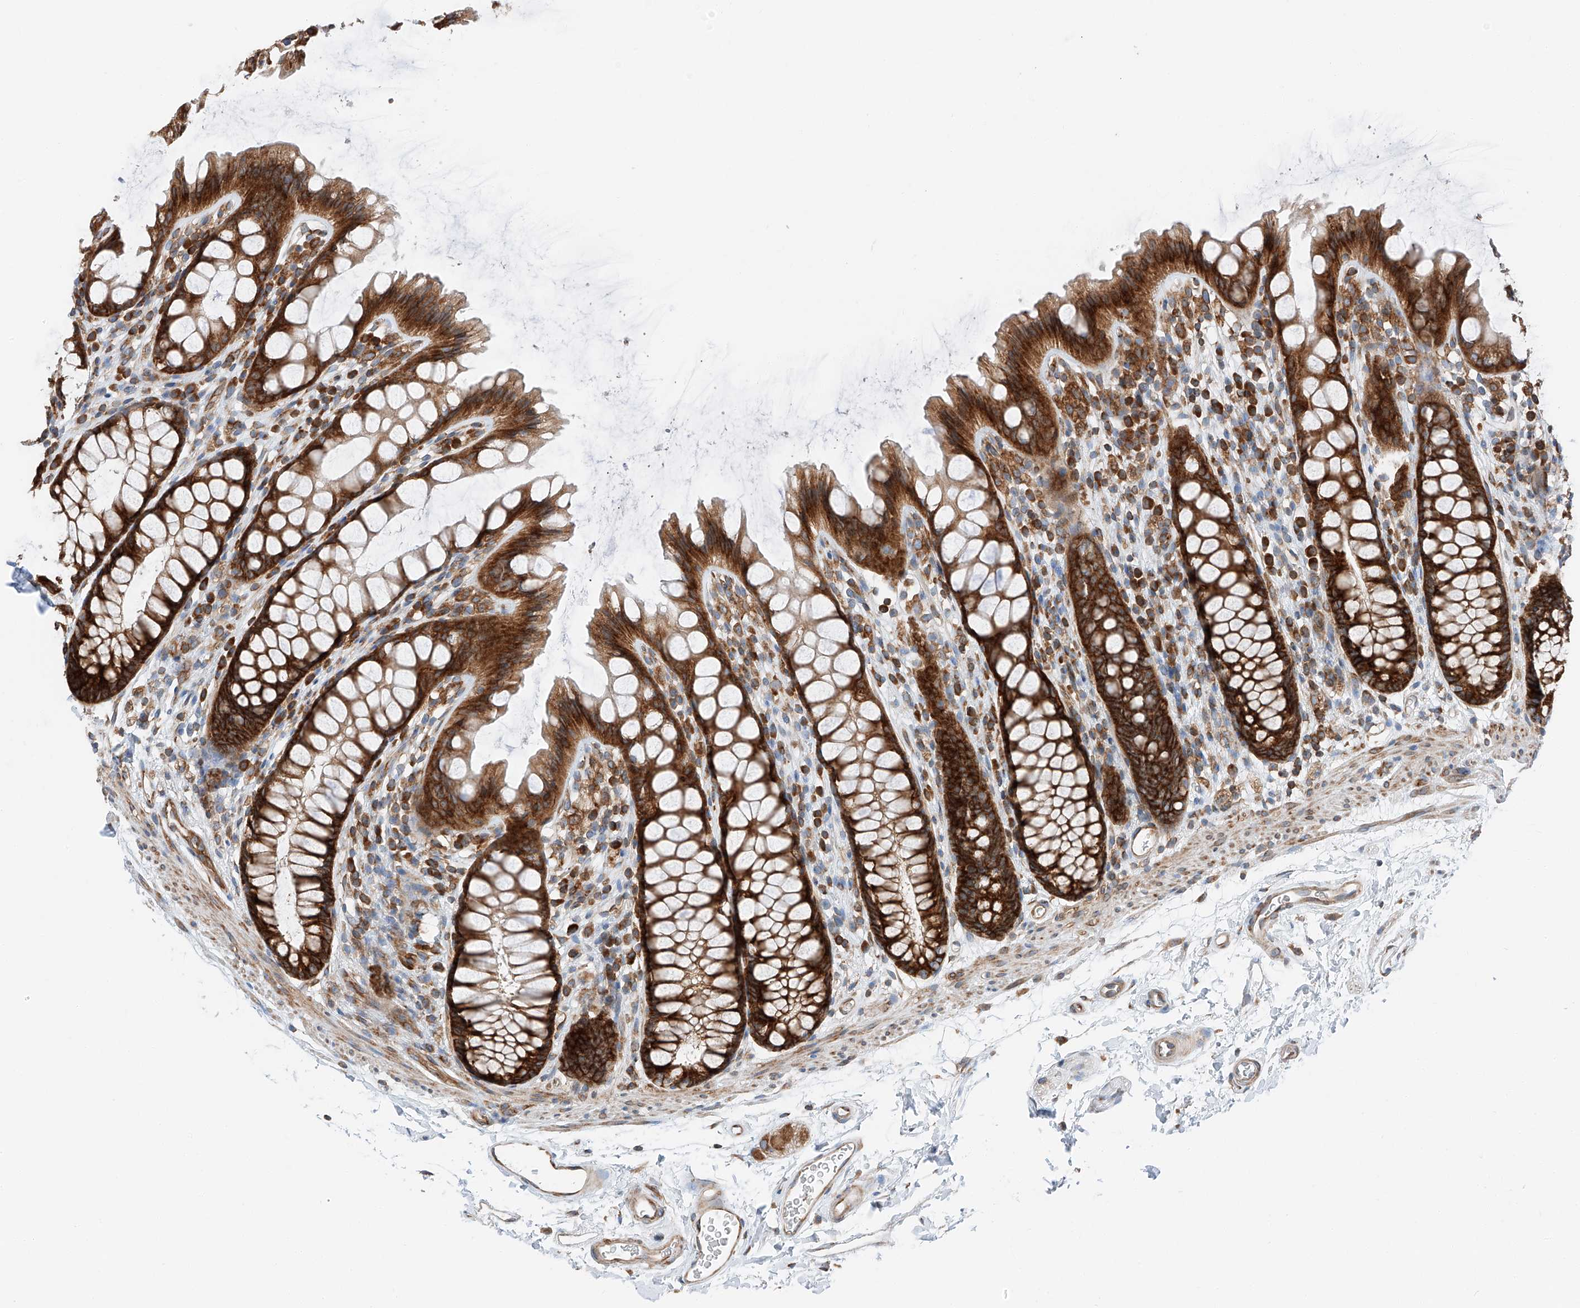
{"staining": {"intensity": "strong", "quantity": ">75%", "location": "cytoplasmic/membranous"}, "tissue": "rectum", "cell_type": "Glandular cells", "image_type": "normal", "snomed": [{"axis": "morphology", "description": "Normal tissue, NOS"}, {"axis": "topography", "description": "Rectum"}], "caption": "This micrograph exhibits immunohistochemistry staining of normal human rectum, with high strong cytoplasmic/membranous positivity in about >75% of glandular cells.", "gene": "ZC3H15", "patient": {"sex": "female", "age": 65}}